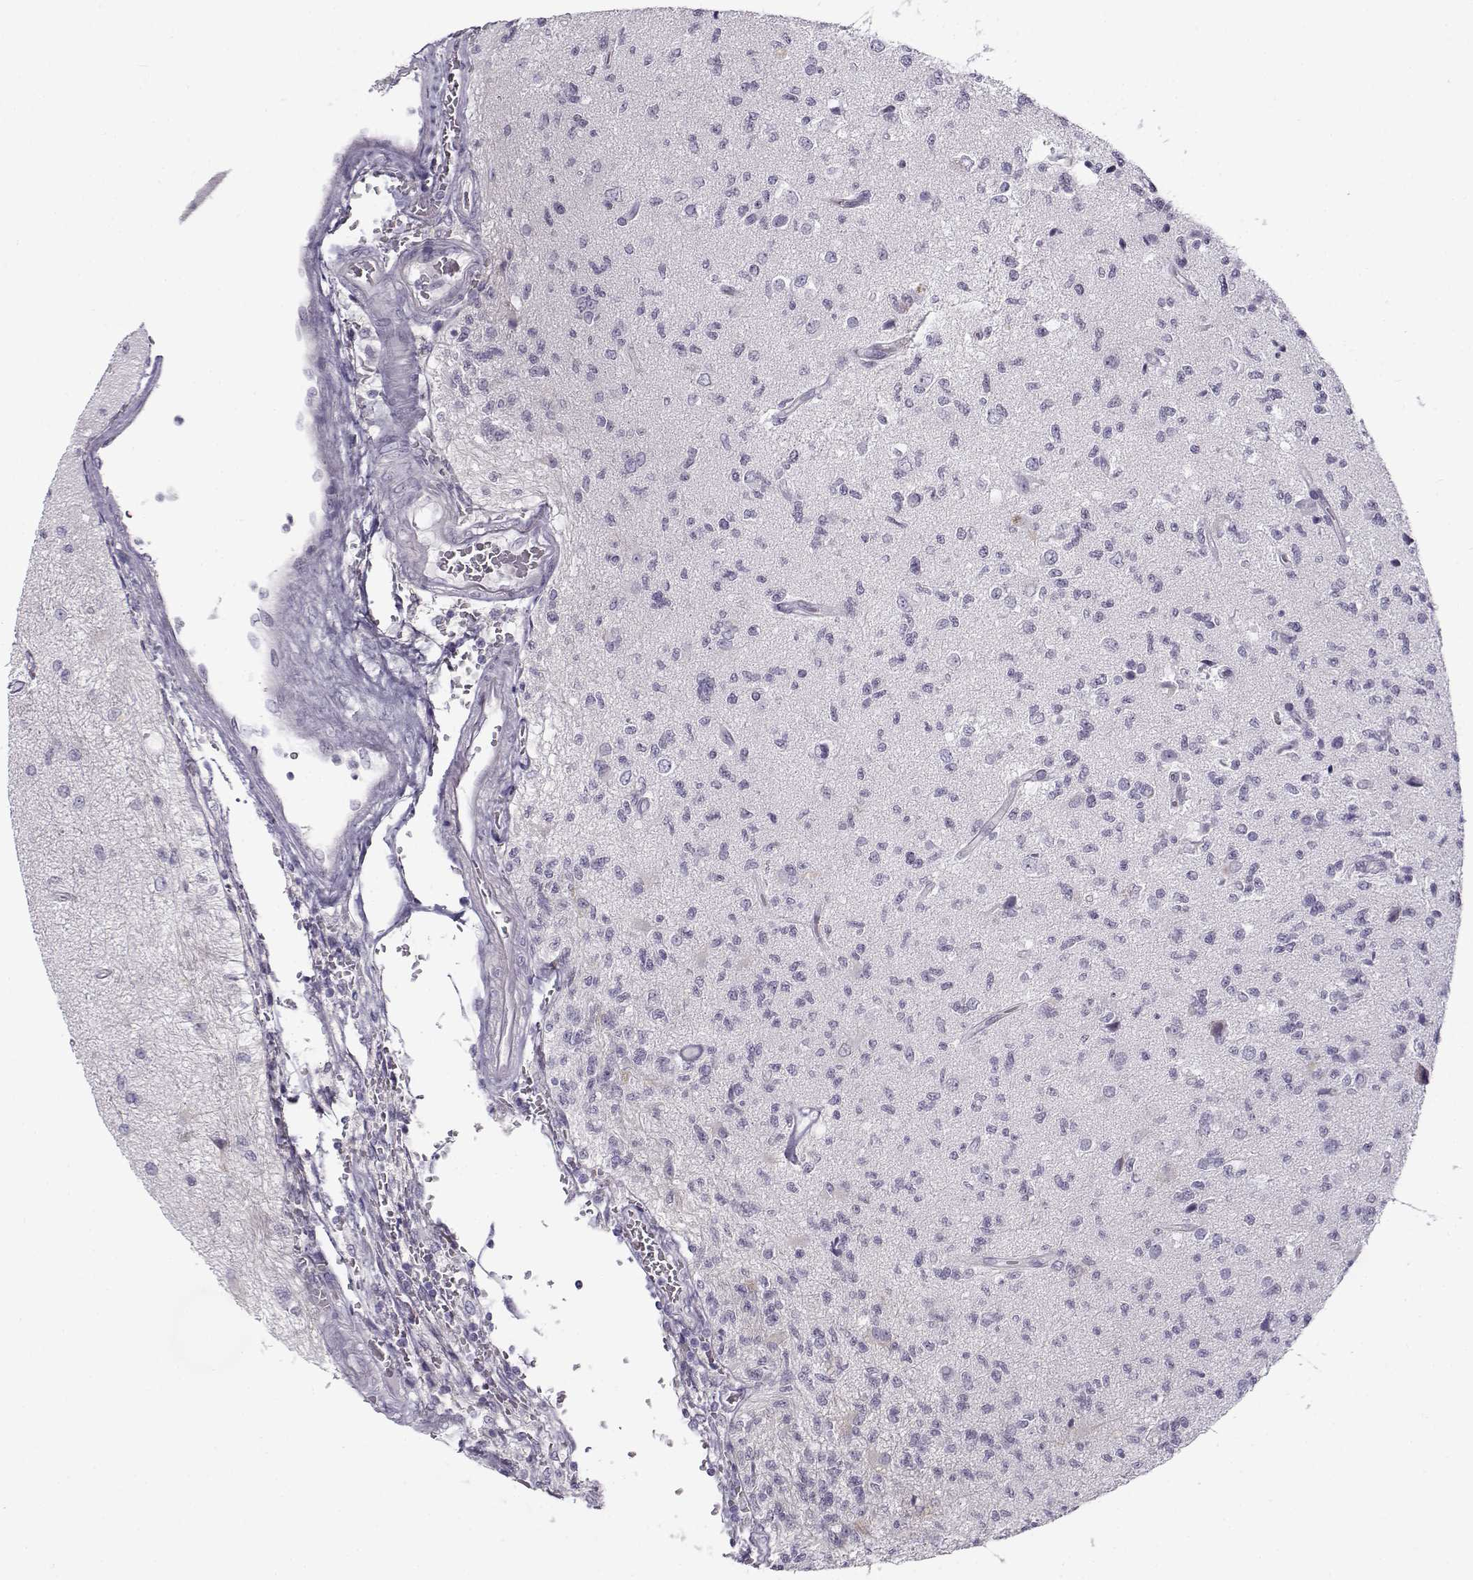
{"staining": {"intensity": "negative", "quantity": "none", "location": "none"}, "tissue": "glioma", "cell_type": "Tumor cells", "image_type": "cancer", "snomed": [{"axis": "morphology", "description": "Glioma, malignant, High grade"}, {"axis": "topography", "description": "Brain"}], "caption": "This is a histopathology image of immunohistochemistry staining of malignant glioma (high-grade), which shows no staining in tumor cells. (Immunohistochemistry, brightfield microscopy, high magnification).", "gene": "TEX55", "patient": {"sex": "male", "age": 56}}